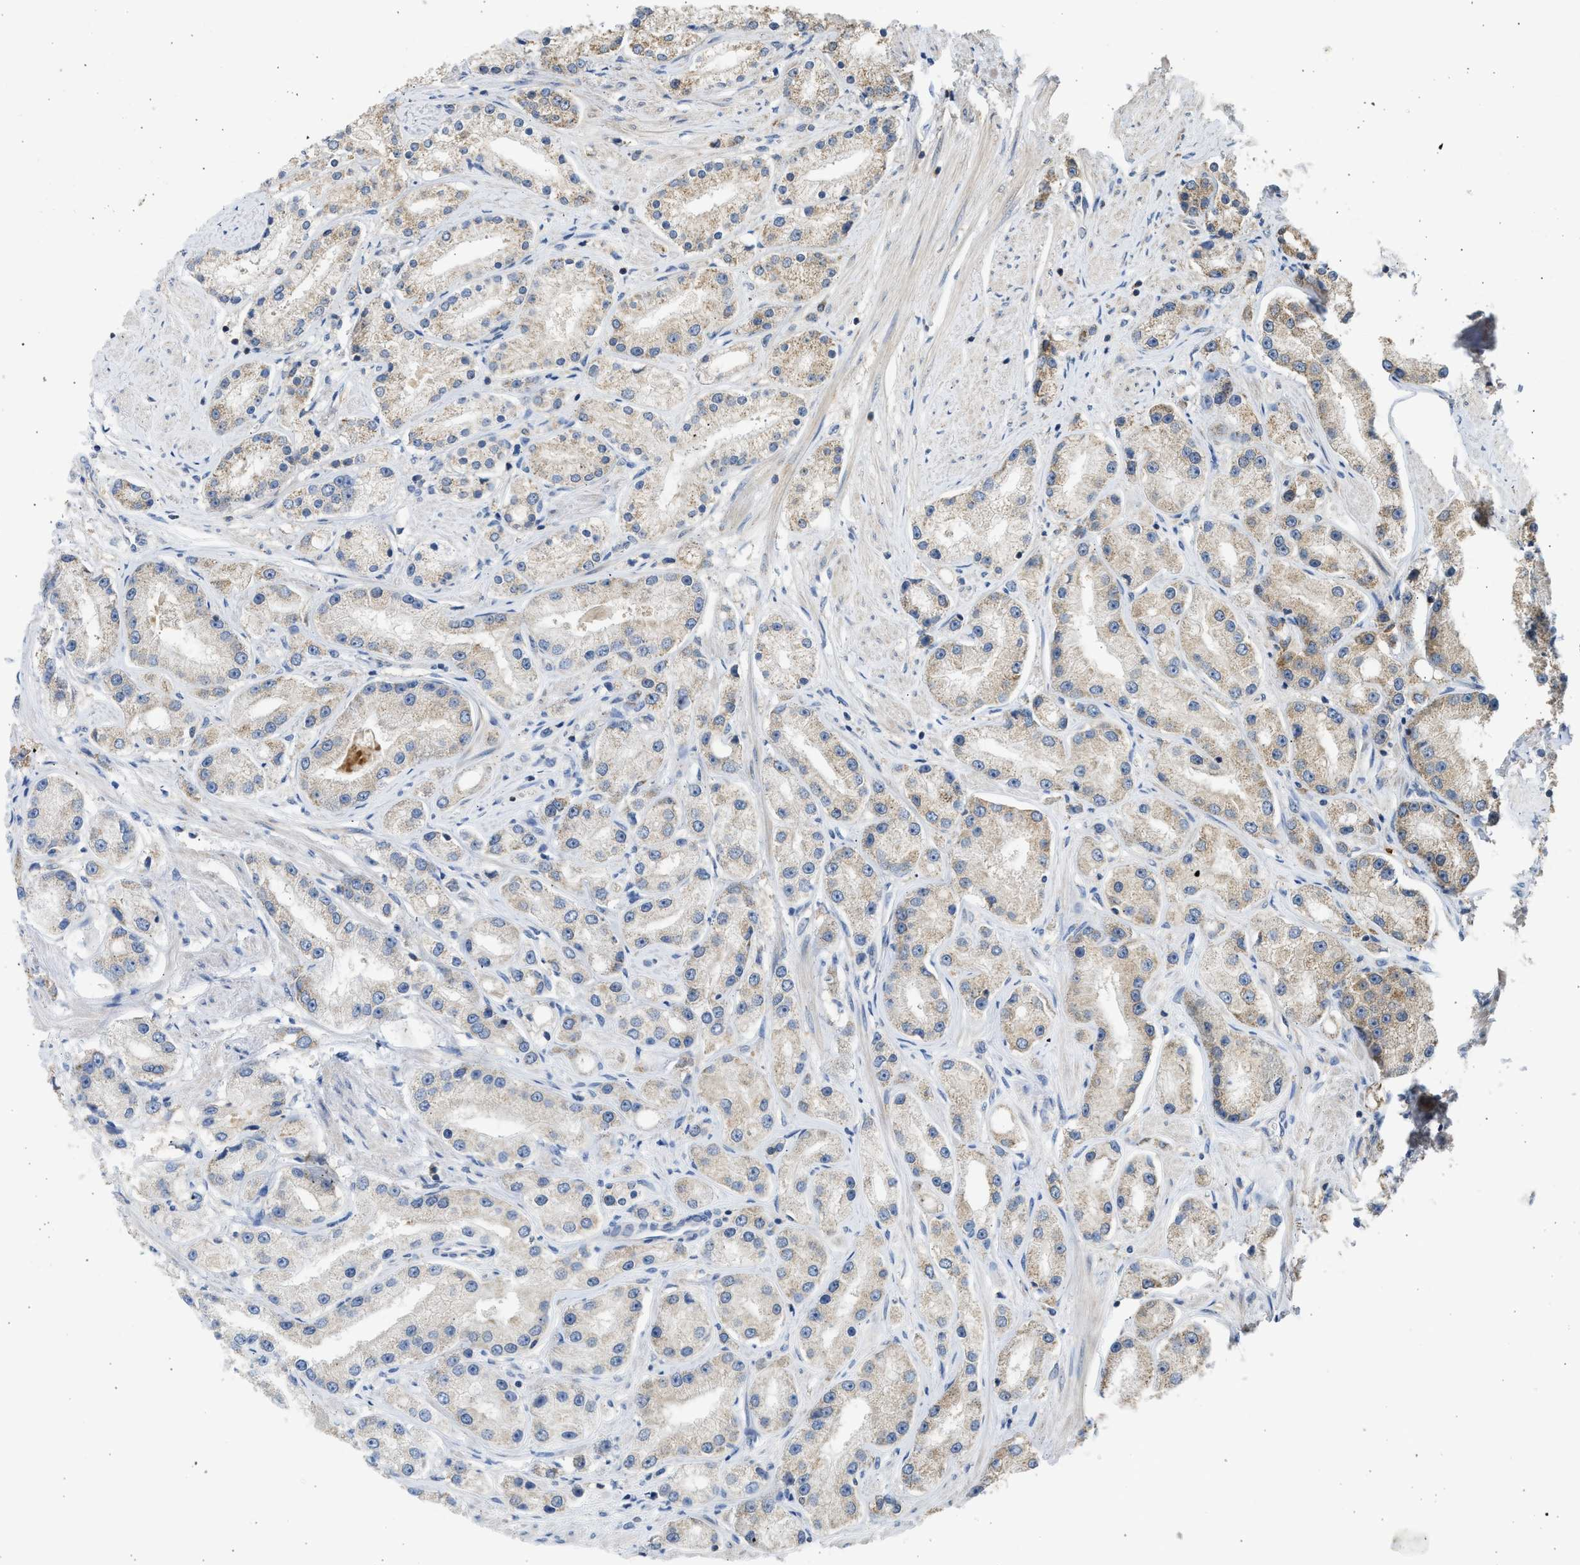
{"staining": {"intensity": "moderate", "quantity": "25%-75%", "location": "cytoplasmic/membranous"}, "tissue": "prostate cancer", "cell_type": "Tumor cells", "image_type": "cancer", "snomed": [{"axis": "morphology", "description": "Adenocarcinoma, Low grade"}, {"axis": "topography", "description": "Prostate"}], "caption": "A photomicrograph of human low-grade adenocarcinoma (prostate) stained for a protein exhibits moderate cytoplasmic/membranous brown staining in tumor cells.", "gene": "CYP1A1", "patient": {"sex": "male", "age": 63}}